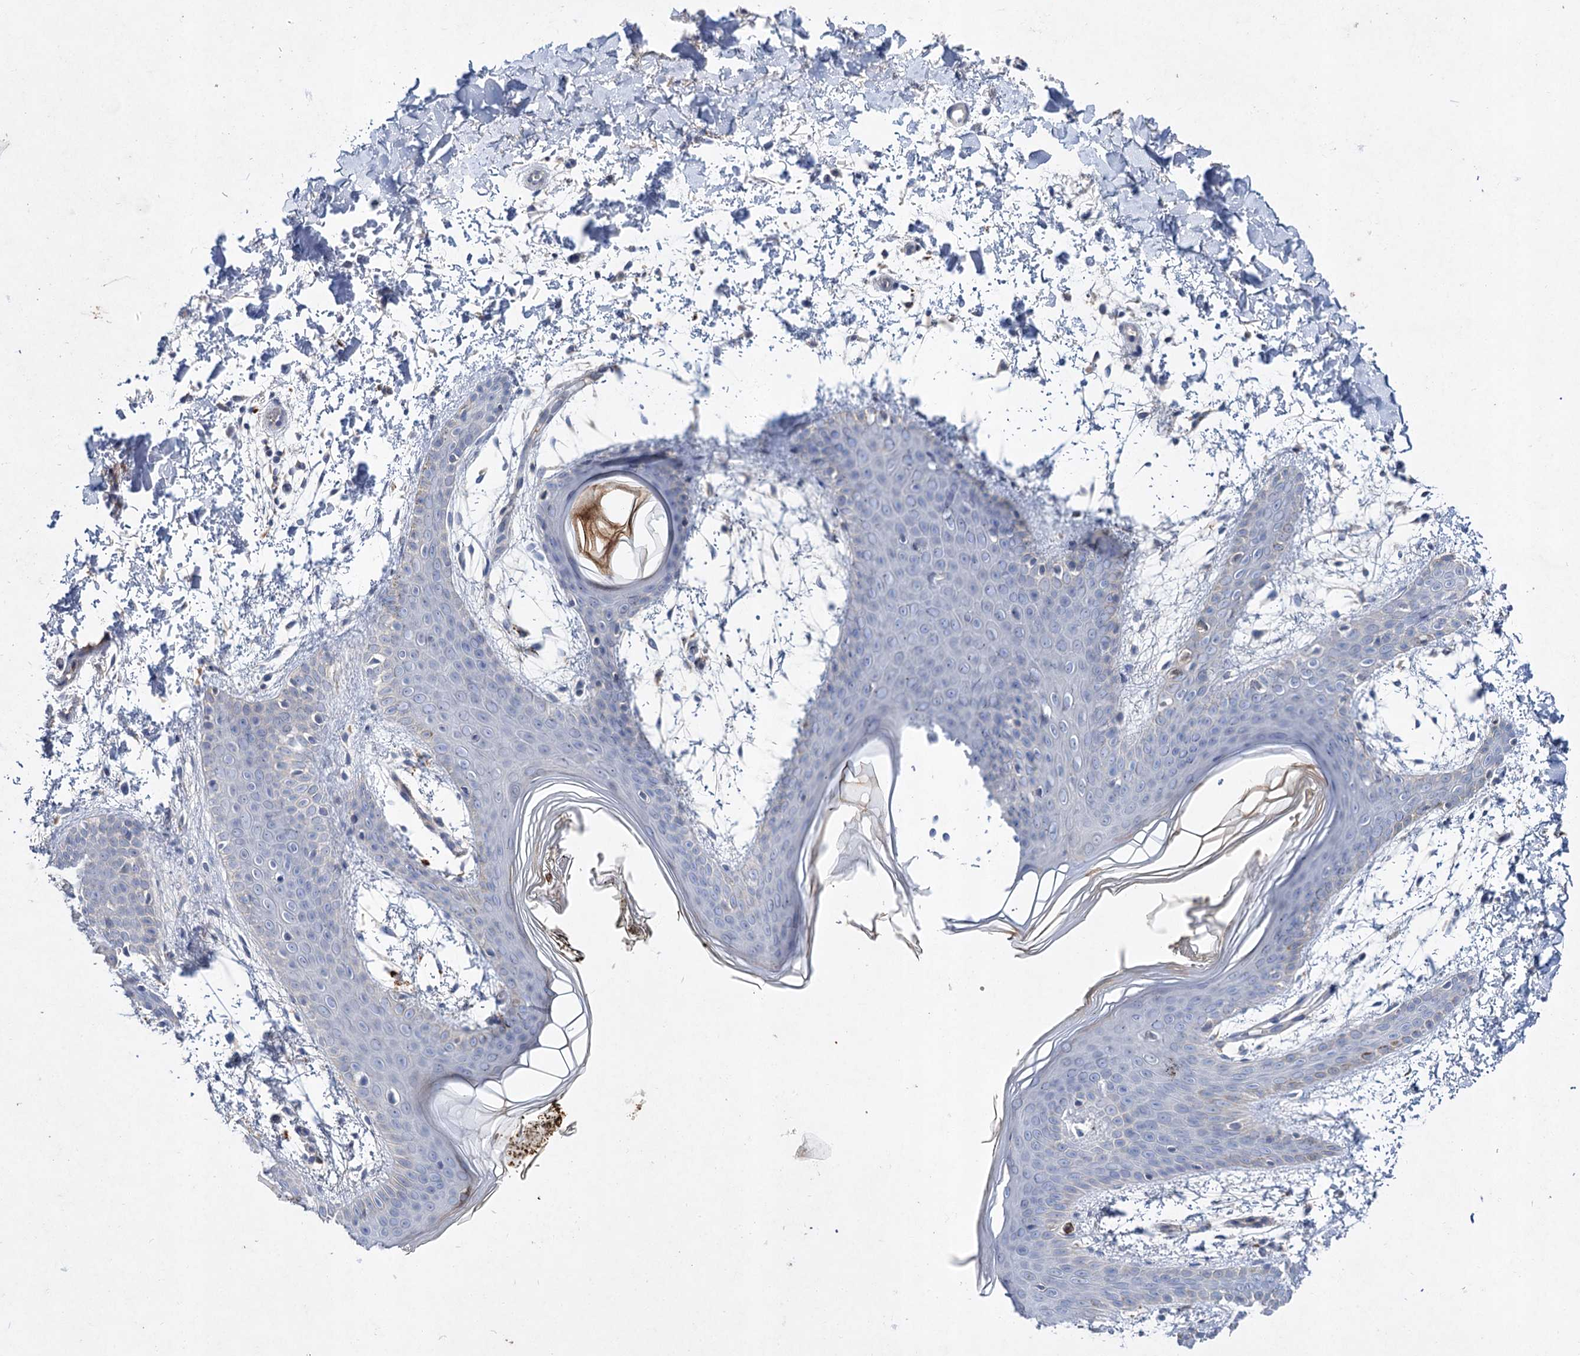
{"staining": {"intensity": "negative", "quantity": "none", "location": "none"}, "tissue": "skin", "cell_type": "Fibroblasts", "image_type": "normal", "snomed": [{"axis": "morphology", "description": "Normal tissue, NOS"}, {"axis": "topography", "description": "Skin"}], "caption": "High power microscopy histopathology image of an IHC histopathology image of benign skin, revealing no significant positivity in fibroblasts. (Stains: DAB IHC with hematoxylin counter stain, Microscopy: brightfield microscopy at high magnification).", "gene": "ATP4A", "patient": {"sex": "male", "age": 36}}